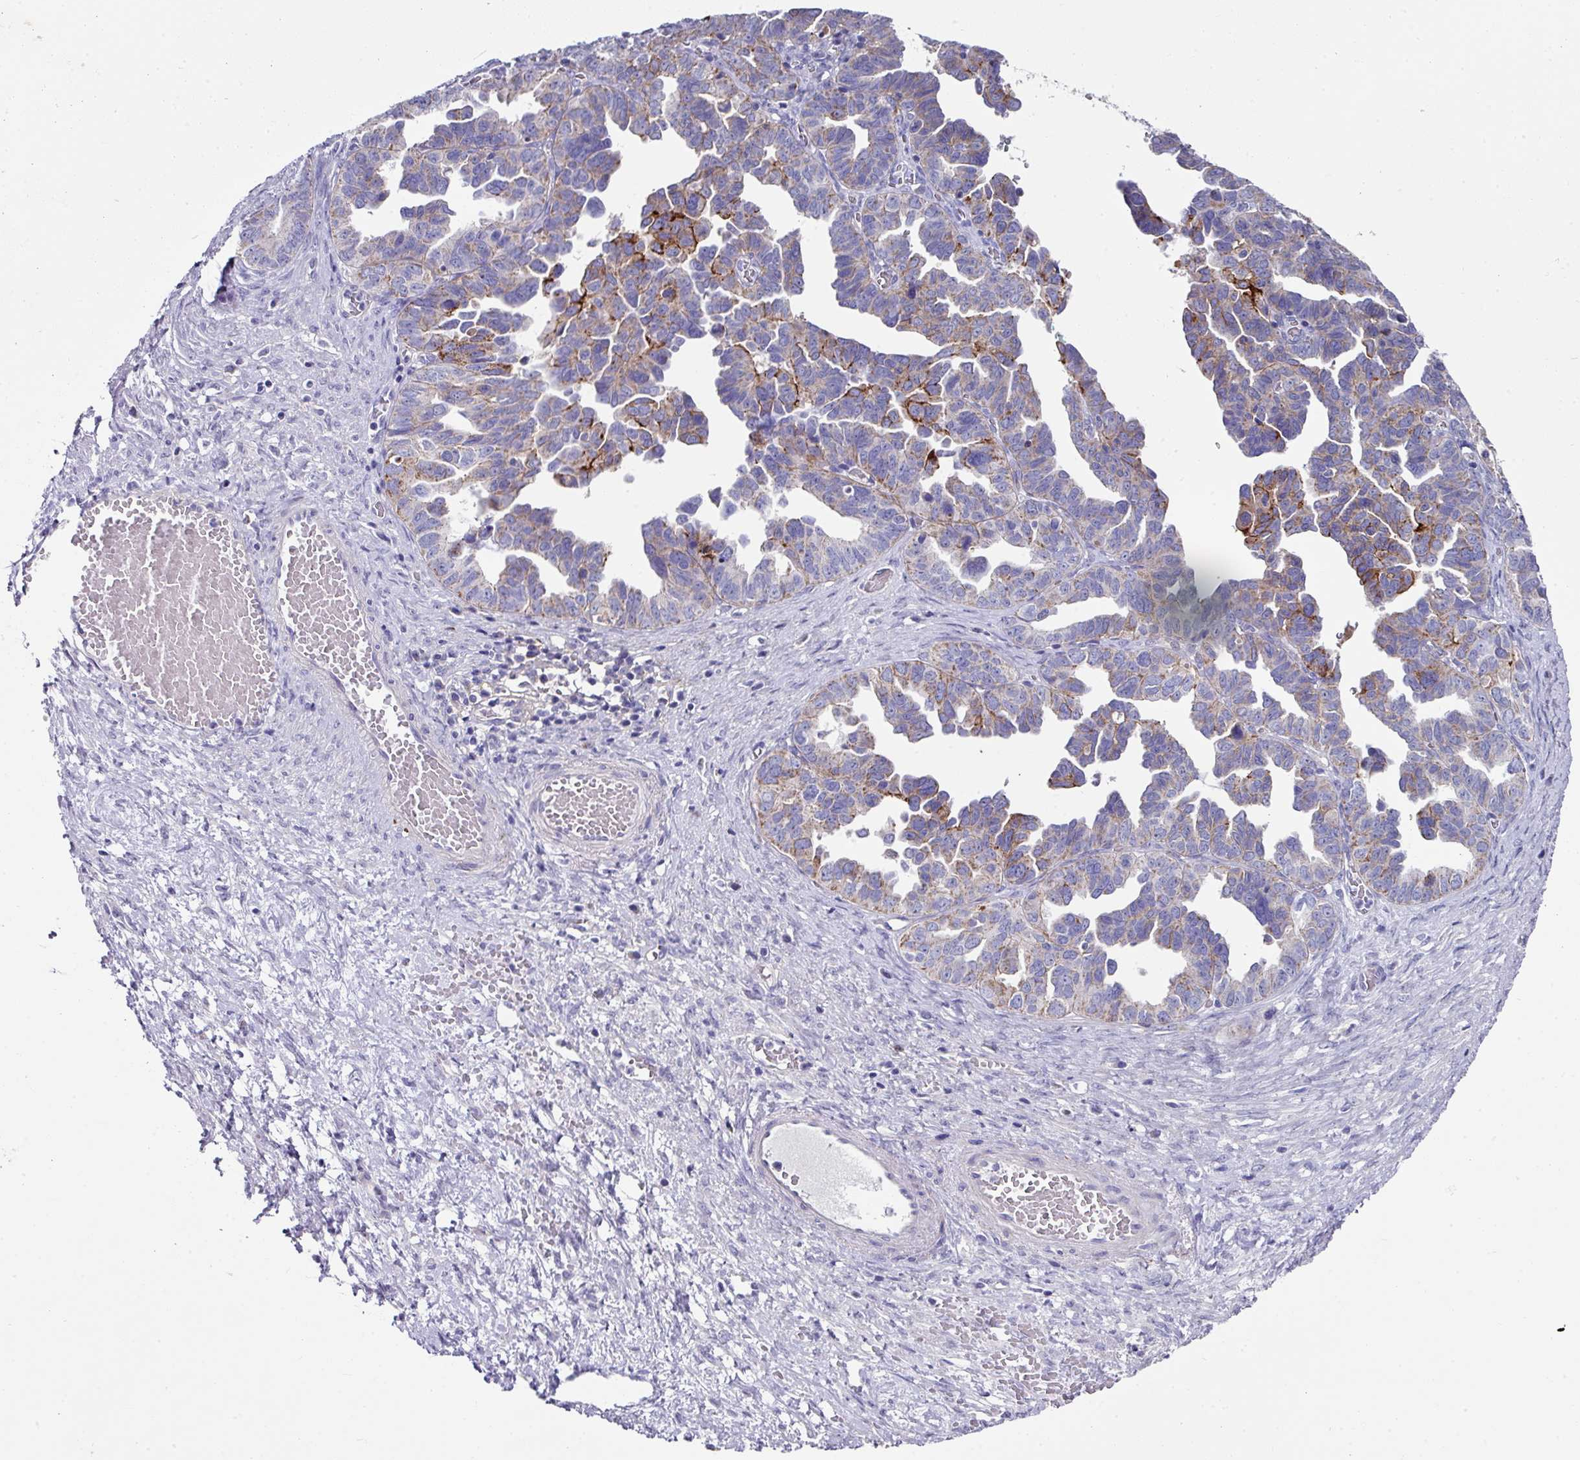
{"staining": {"intensity": "strong", "quantity": "25%-75%", "location": "cytoplasmic/membranous"}, "tissue": "ovarian cancer", "cell_type": "Tumor cells", "image_type": "cancer", "snomed": [{"axis": "morphology", "description": "Cystadenocarcinoma, serous, NOS"}, {"axis": "topography", "description": "Ovary"}], "caption": "IHC (DAB) staining of ovarian cancer (serous cystadenocarcinoma) exhibits strong cytoplasmic/membranous protein positivity in about 25%-75% of tumor cells.", "gene": "CLDN1", "patient": {"sex": "female", "age": 64}}